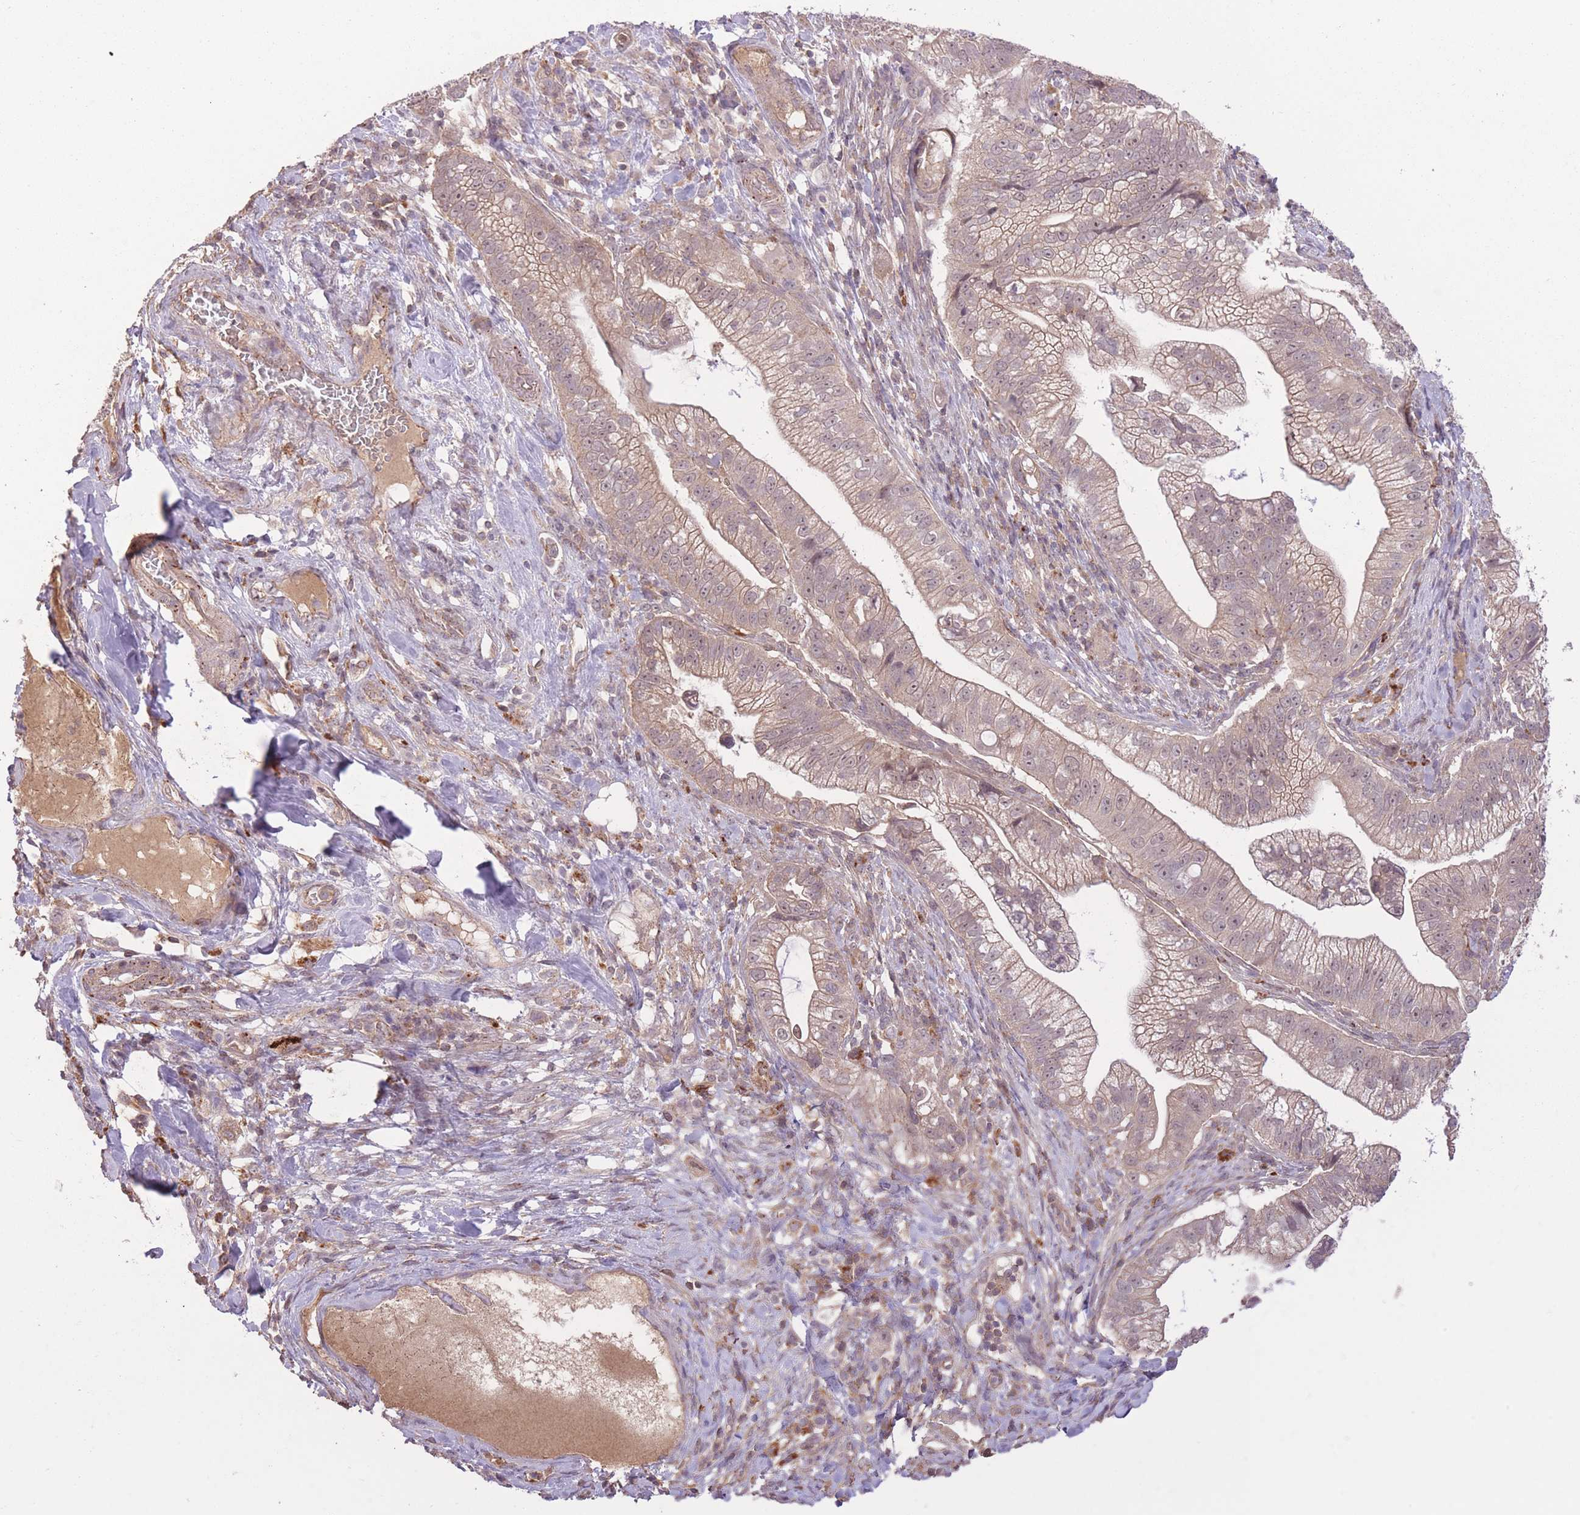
{"staining": {"intensity": "weak", "quantity": "25%-75%", "location": "cytoplasmic/membranous,nuclear"}, "tissue": "pancreatic cancer", "cell_type": "Tumor cells", "image_type": "cancer", "snomed": [{"axis": "morphology", "description": "Adenocarcinoma, NOS"}, {"axis": "topography", "description": "Pancreas"}], "caption": "Immunohistochemical staining of human pancreatic adenocarcinoma displays weak cytoplasmic/membranous and nuclear protein expression in approximately 25%-75% of tumor cells.", "gene": "POLR3F", "patient": {"sex": "male", "age": 70}}